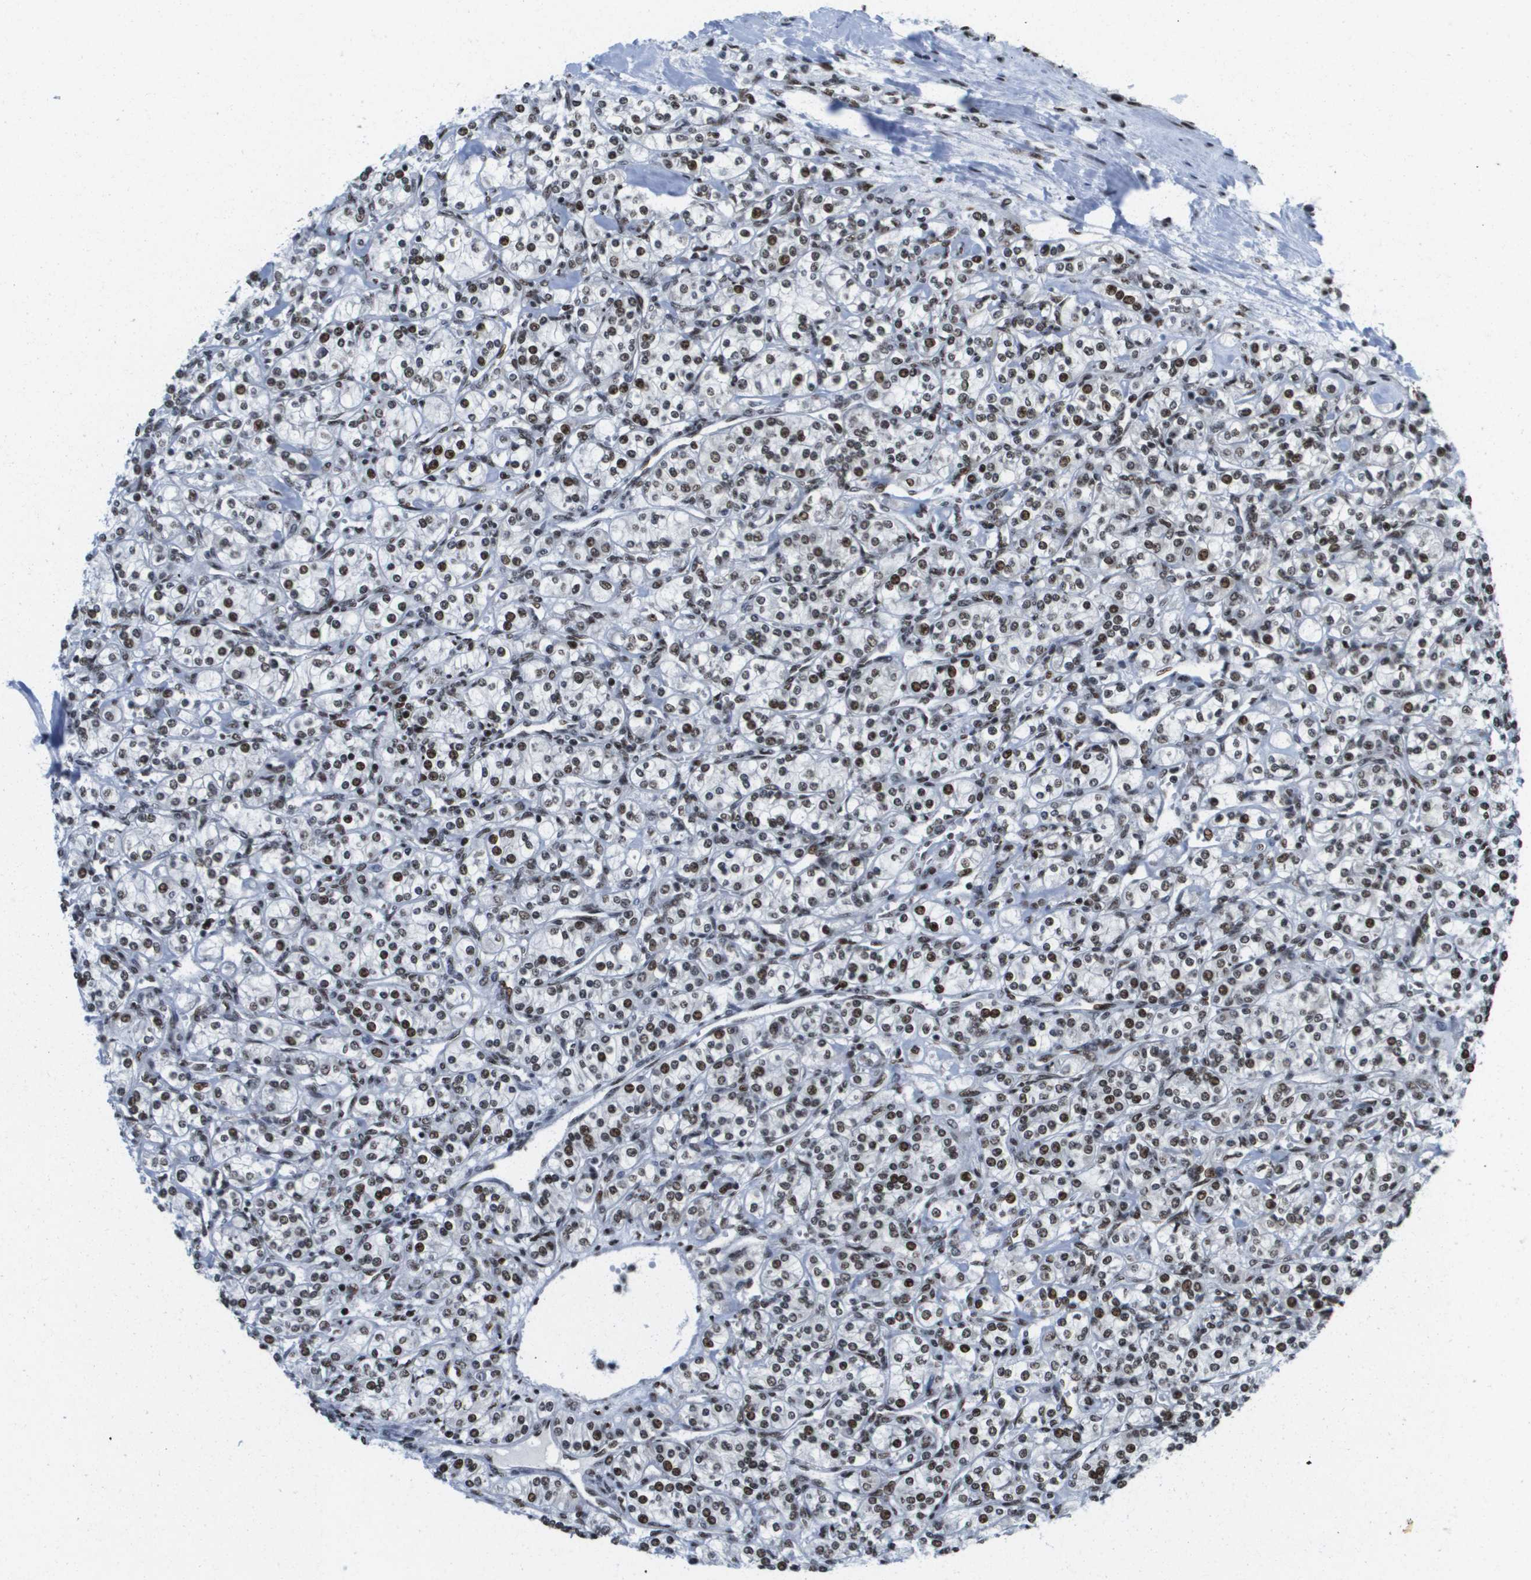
{"staining": {"intensity": "strong", "quantity": ">75%", "location": "nuclear"}, "tissue": "renal cancer", "cell_type": "Tumor cells", "image_type": "cancer", "snomed": [{"axis": "morphology", "description": "Adenocarcinoma, NOS"}, {"axis": "topography", "description": "Kidney"}], "caption": "Immunohistochemical staining of renal cancer (adenocarcinoma) shows strong nuclear protein positivity in approximately >75% of tumor cells. (IHC, brightfield microscopy, high magnification).", "gene": "NSRP1", "patient": {"sex": "male", "age": 77}}